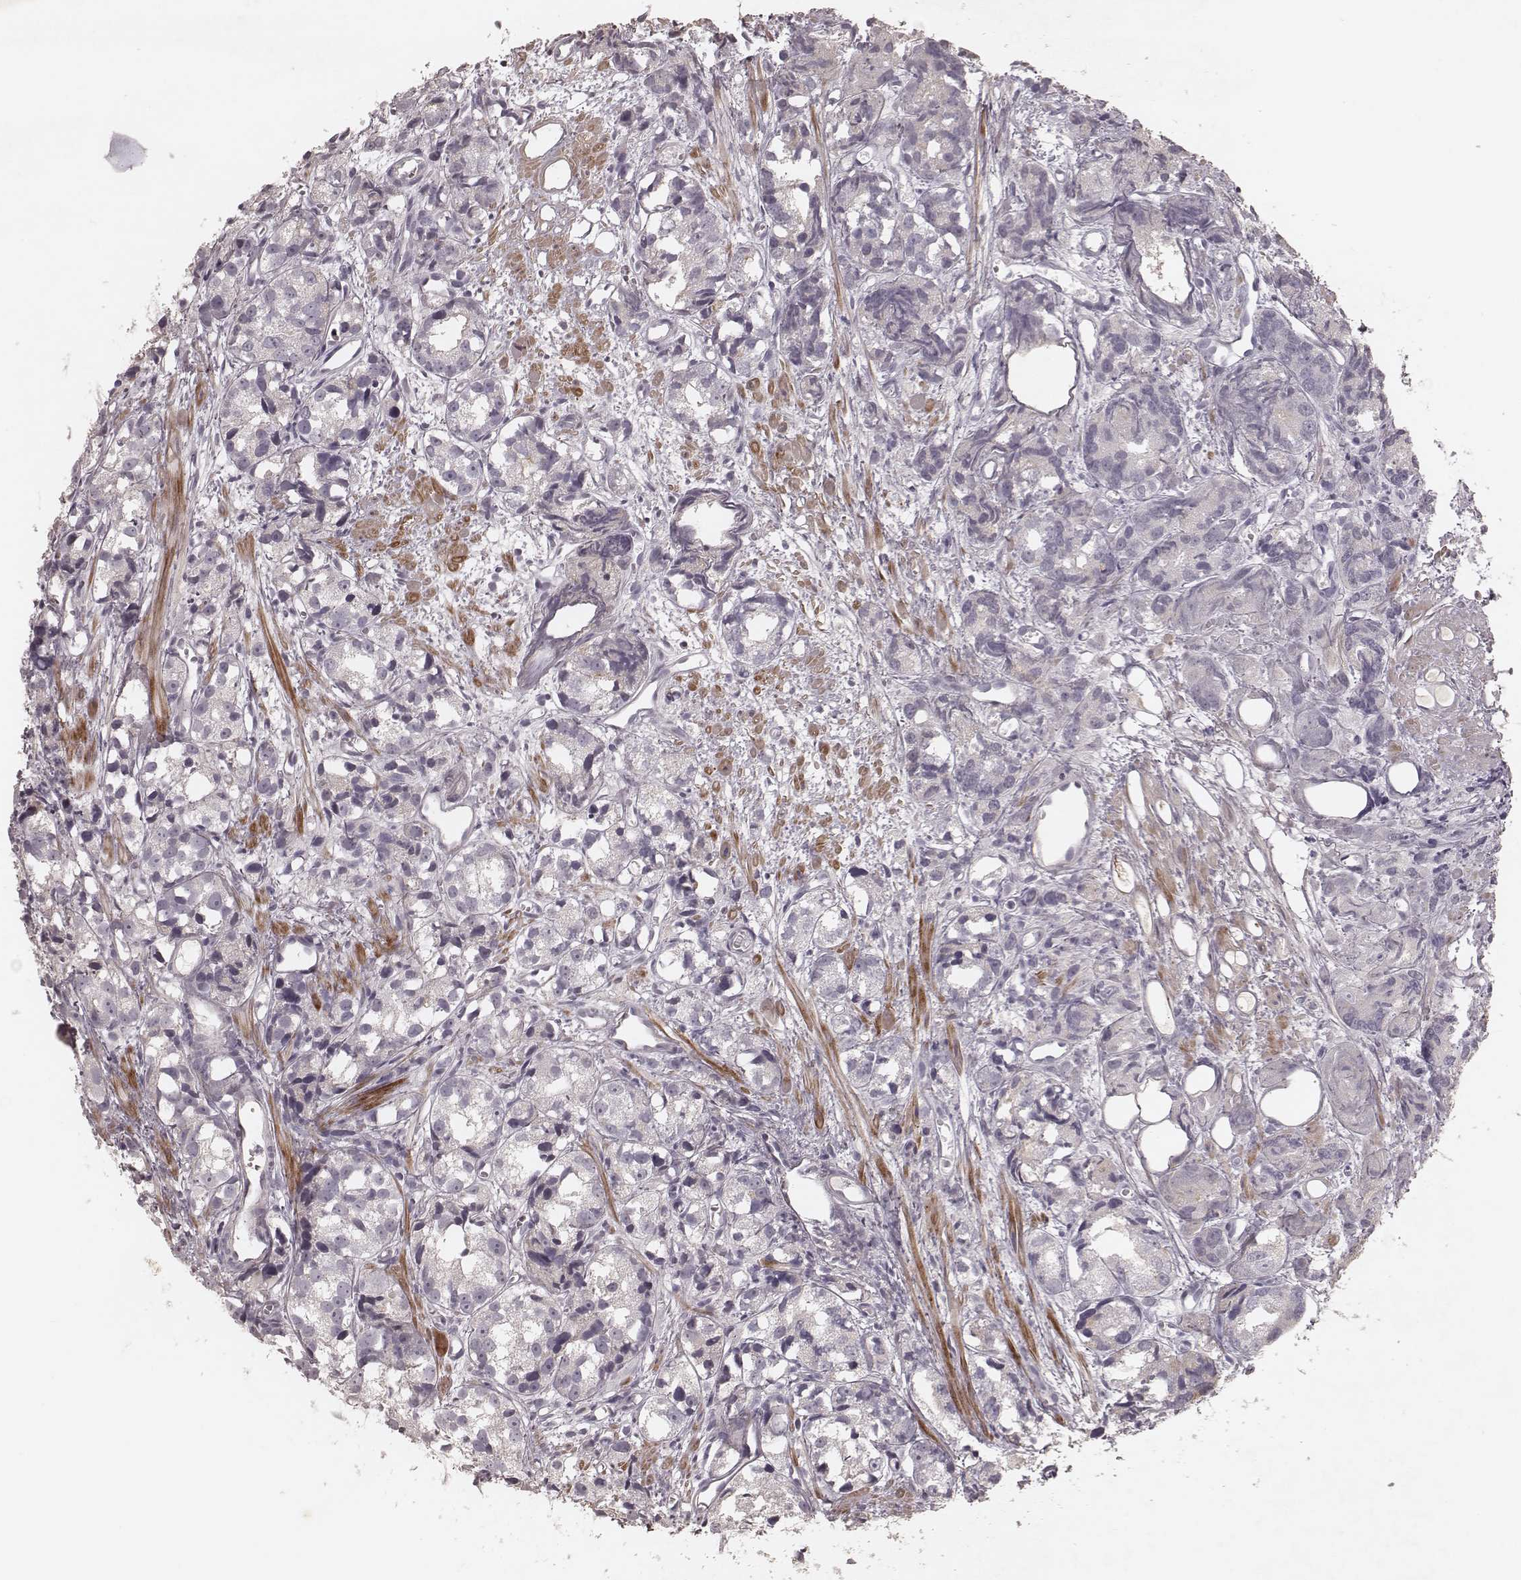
{"staining": {"intensity": "negative", "quantity": "none", "location": "none"}, "tissue": "prostate cancer", "cell_type": "Tumor cells", "image_type": "cancer", "snomed": [{"axis": "morphology", "description": "Adenocarcinoma, High grade"}, {"axis": "topography", "description": "Prostate"}], "caption": "Photomicrograph shows no protein positivity in tumor cells of prostate adenocarcinoma (high-grade) tissue.", "gene": "FAM13B", "patient": {"sex": "male", "age": 77}}